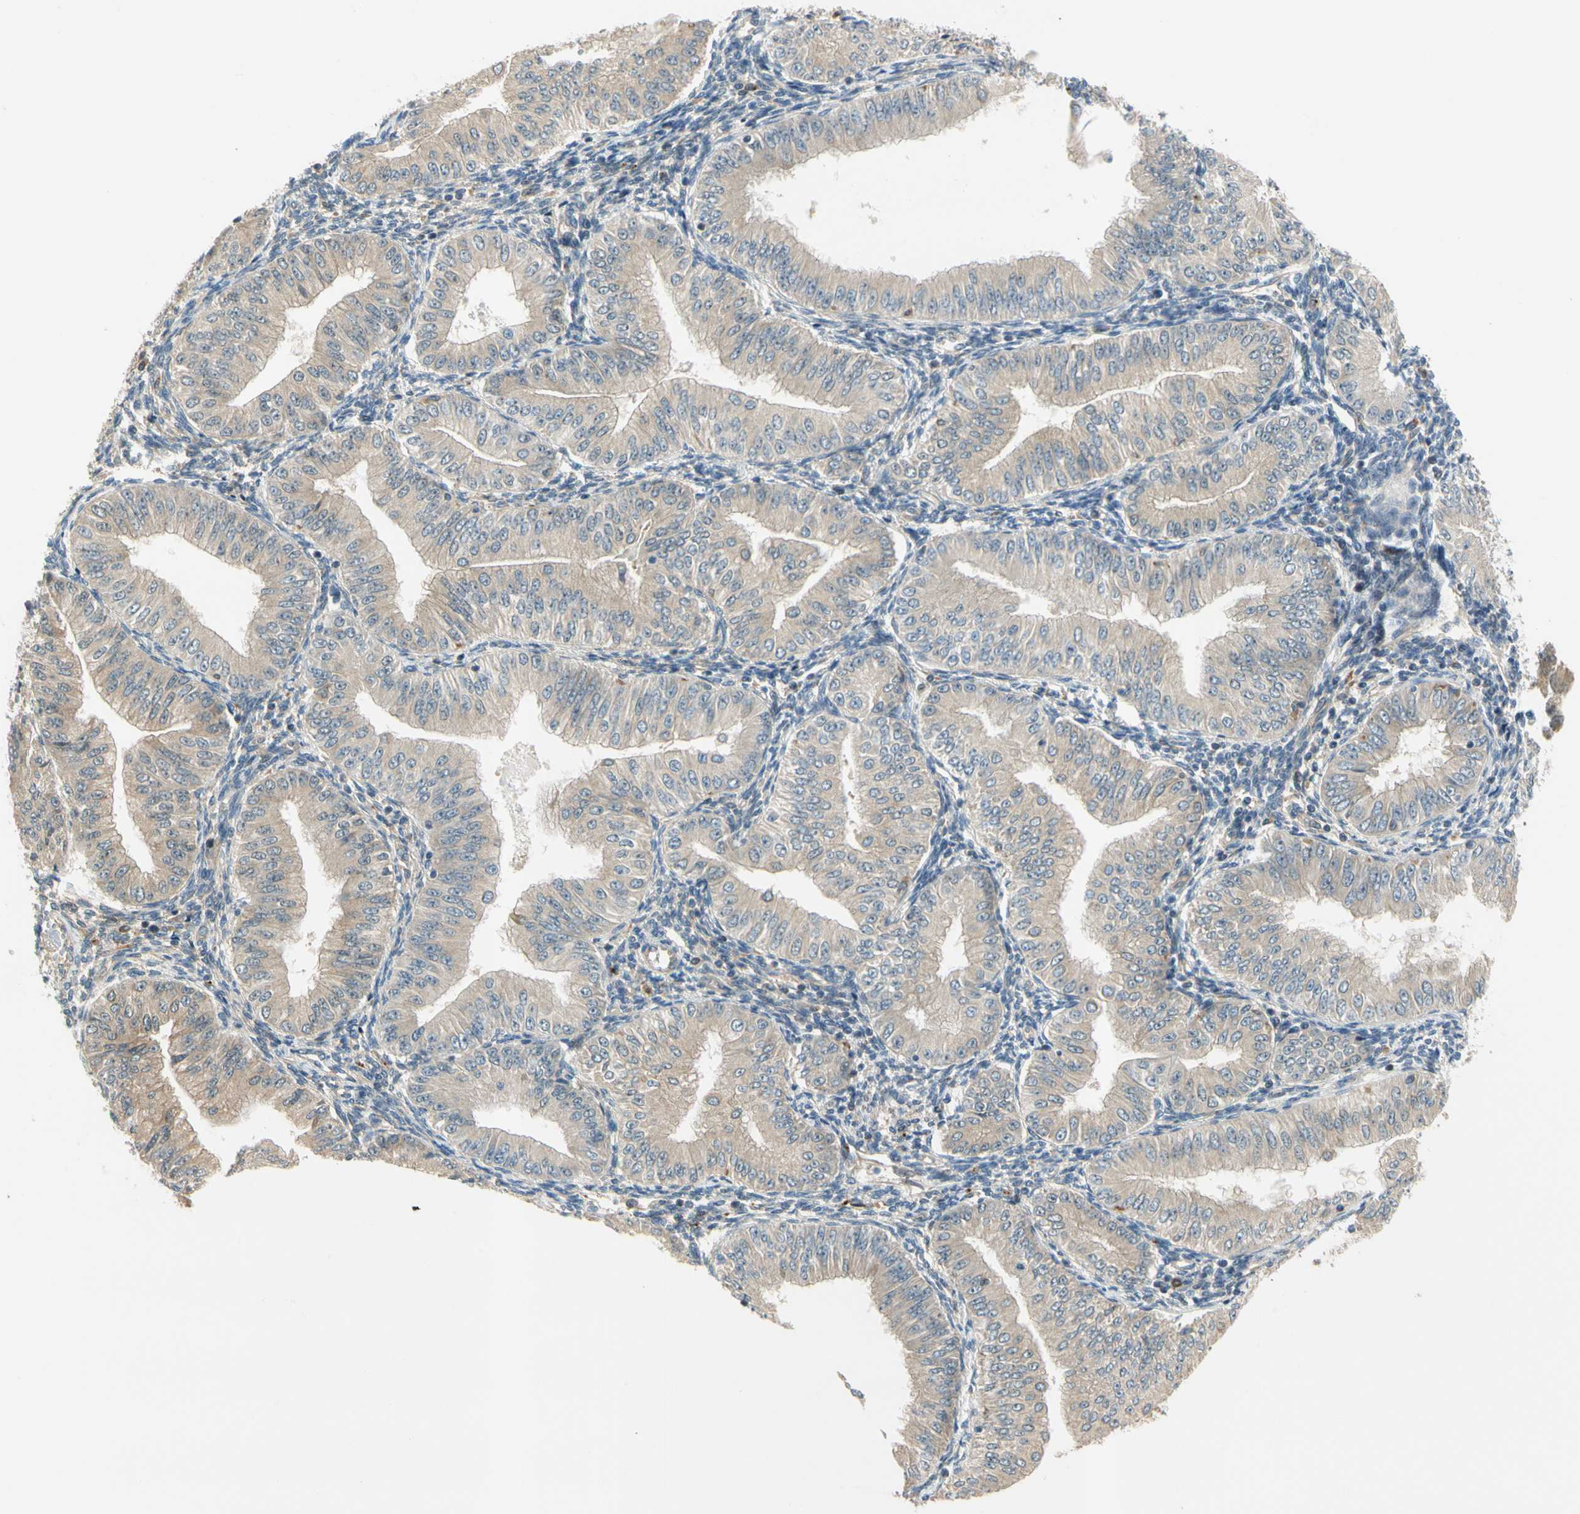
{"staining": {"intensity": "weak", "quantity": ">75%", "location": "cytoplasmic/membranous"}, "tissue": "endometrial cancer", "cell_type": "Tumor cells", "image_type": "cancer", "snomed": [{"axis": "morphology", "description": "Normal tissue, NOS"}, {"axis": "morphology", "description": "Adenocarcinoma, NOS"}, {"axis": "topography", "description": "Endometrium"}], "caption": "Human endometrial cancer (adenocarcinoma) stained with a protein marker reveals weak staining in tumor cells.", "gene": "GATD1", "patient": {"sex": "female", "age": 53}}